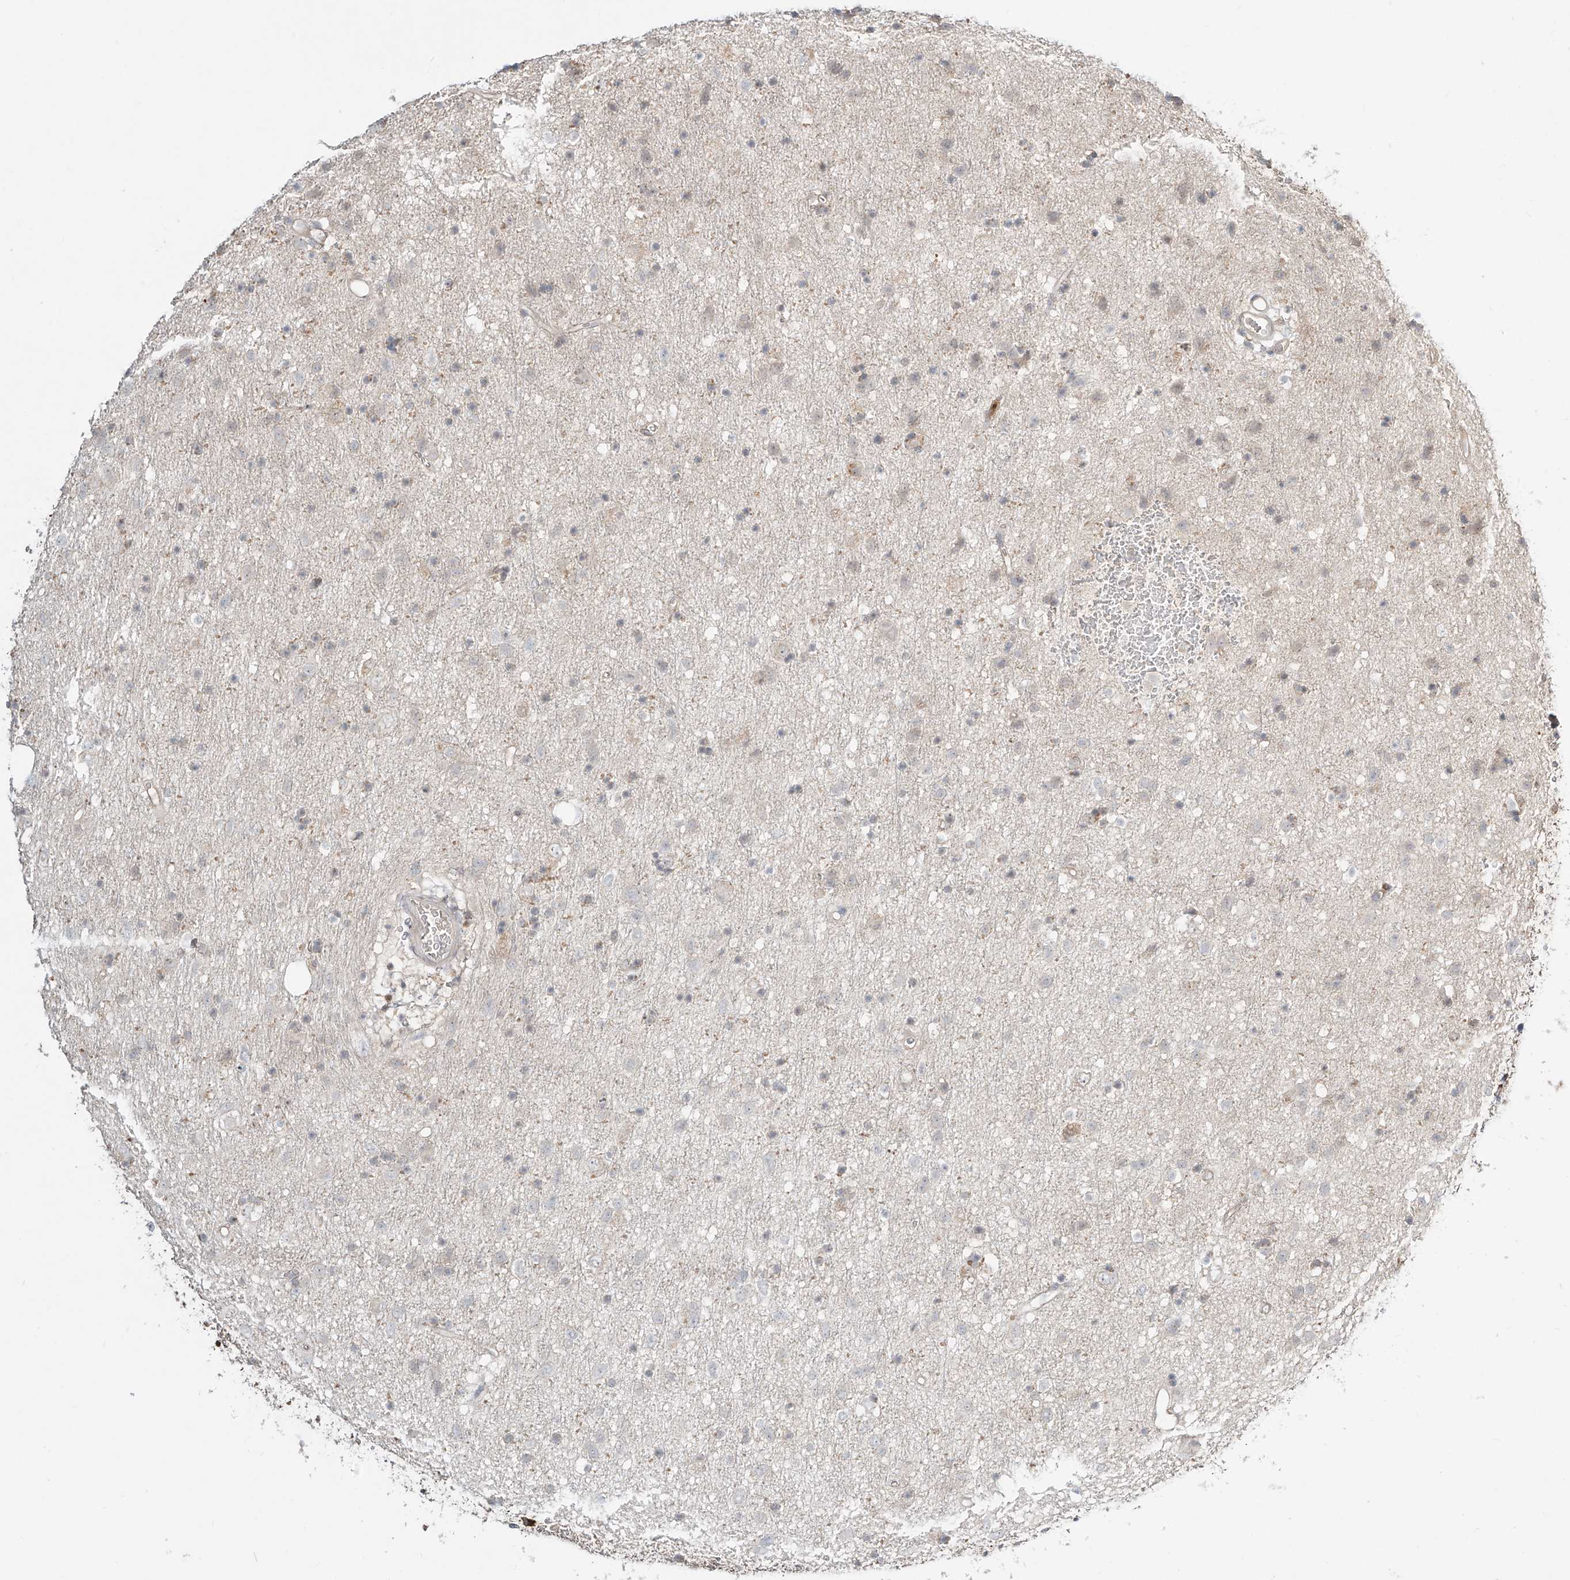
{"staining": {"intensity": "weak", "quantity": "<25%", "location": "cytoplasmic/membranous"}, "tissue": "glioma", "cell_type": "Tumor cells", "image_type": "cancer", "snomed": [{"axis": "morphology", "description": "Glioma, malignant, Low grade"}, {"axis": "topography", "description": "Brain"}], "caption": "A micrograph of human low-grade glioma (malignant) is negative for staining in tumor cells.", "gene": "ERO1A", "patient": {"sex": "male", "age": 77}}